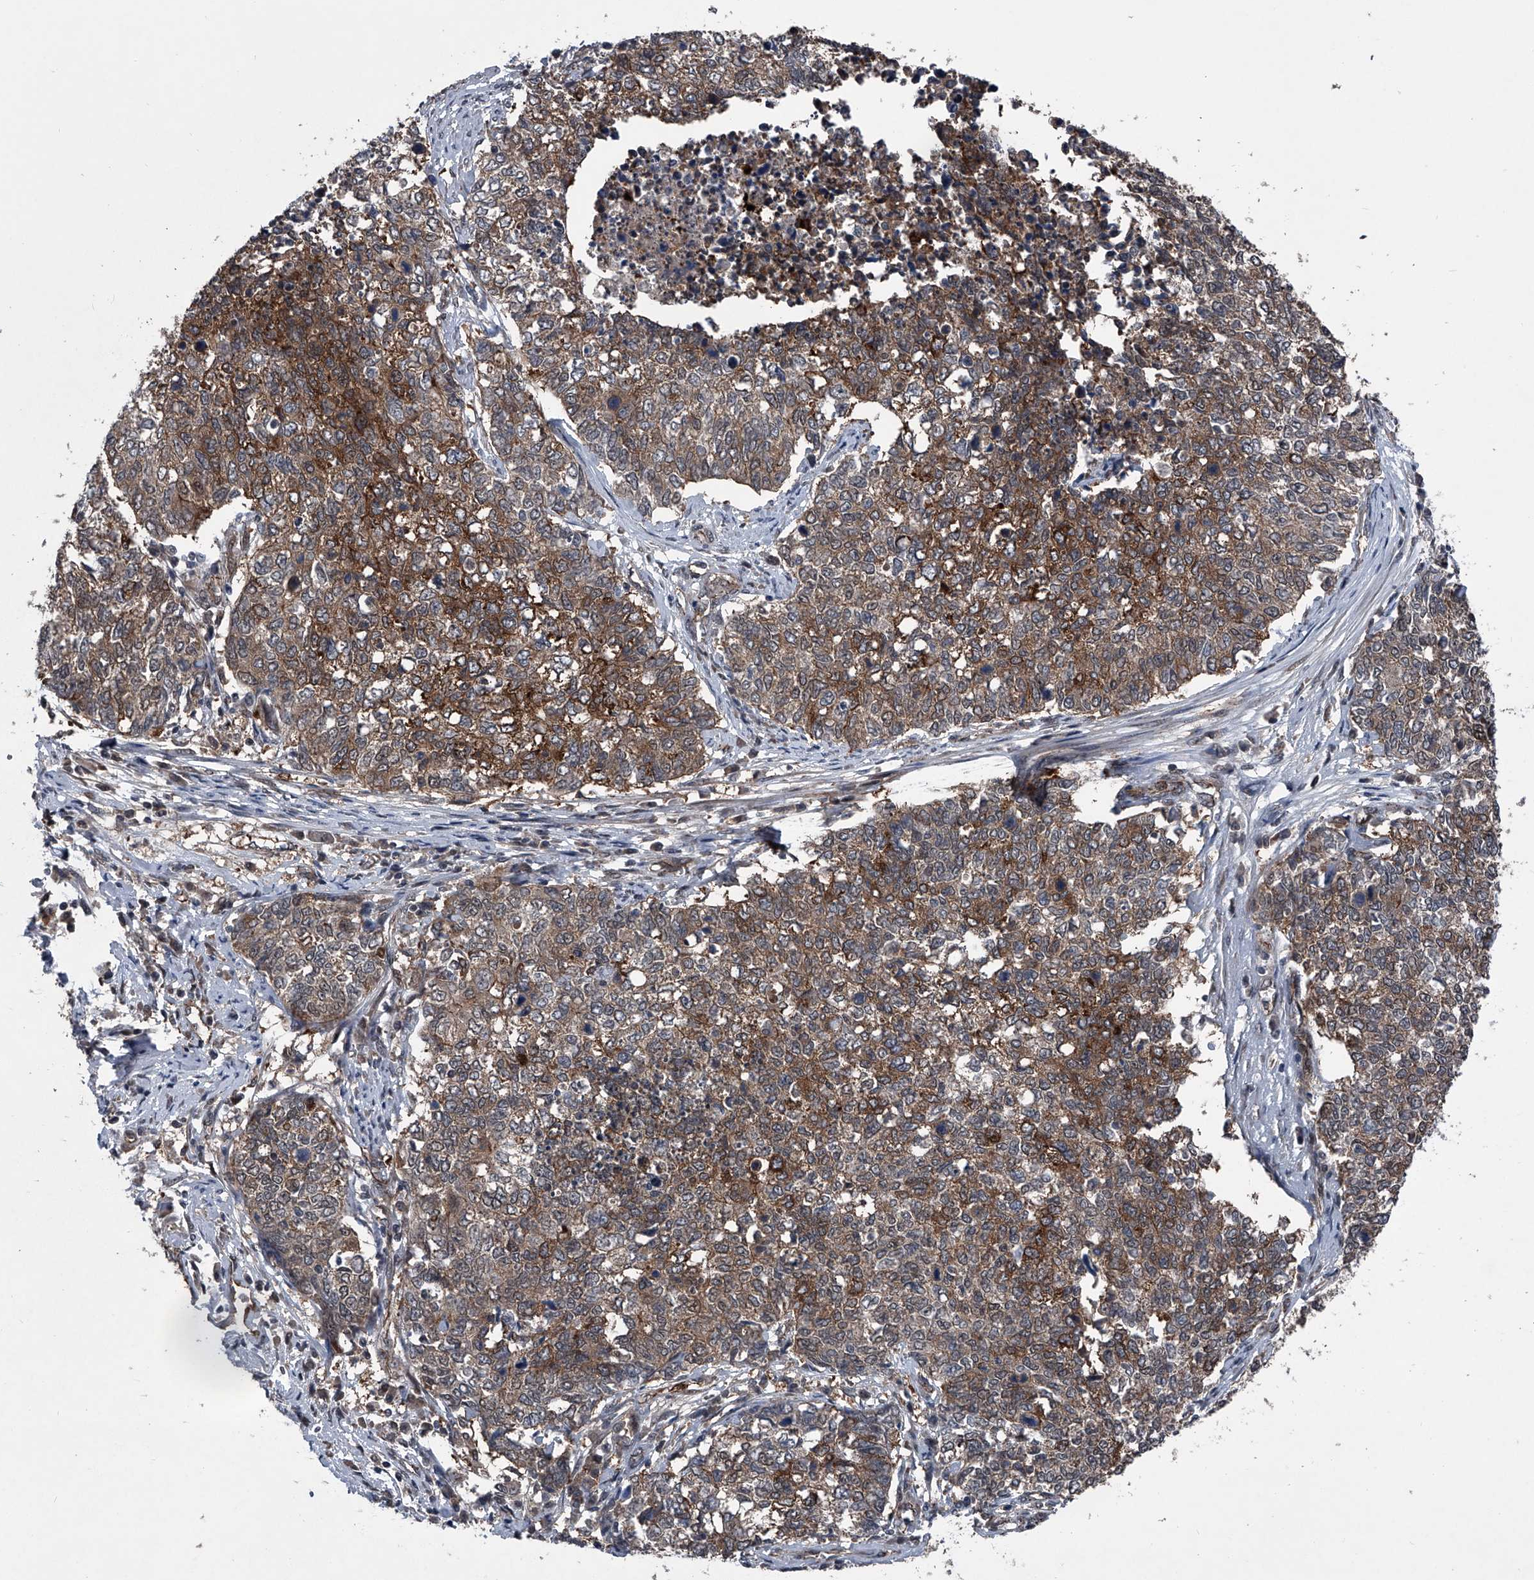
{"staining": {"intensity": "moderate", "quantity": ">75%", "location": "cytoplasmic/membranous"}, "tissue": "cervical cancer", "cell_type": "Tumor cells", "image_type": "cancer", "snomed": [{"axis": "morphology", "description": "Squamous cell carcinoma, NOS"}, {"axis": "topography", "description": "Cervix"}], "caption": "Cervical squamous cell carcinoma tissue reveals moderate cytoplasmic/membranous staining in about >75% of tumor cells", "gene": "MAPKAP1", "patient": {"sex": "female", "age": 63}}